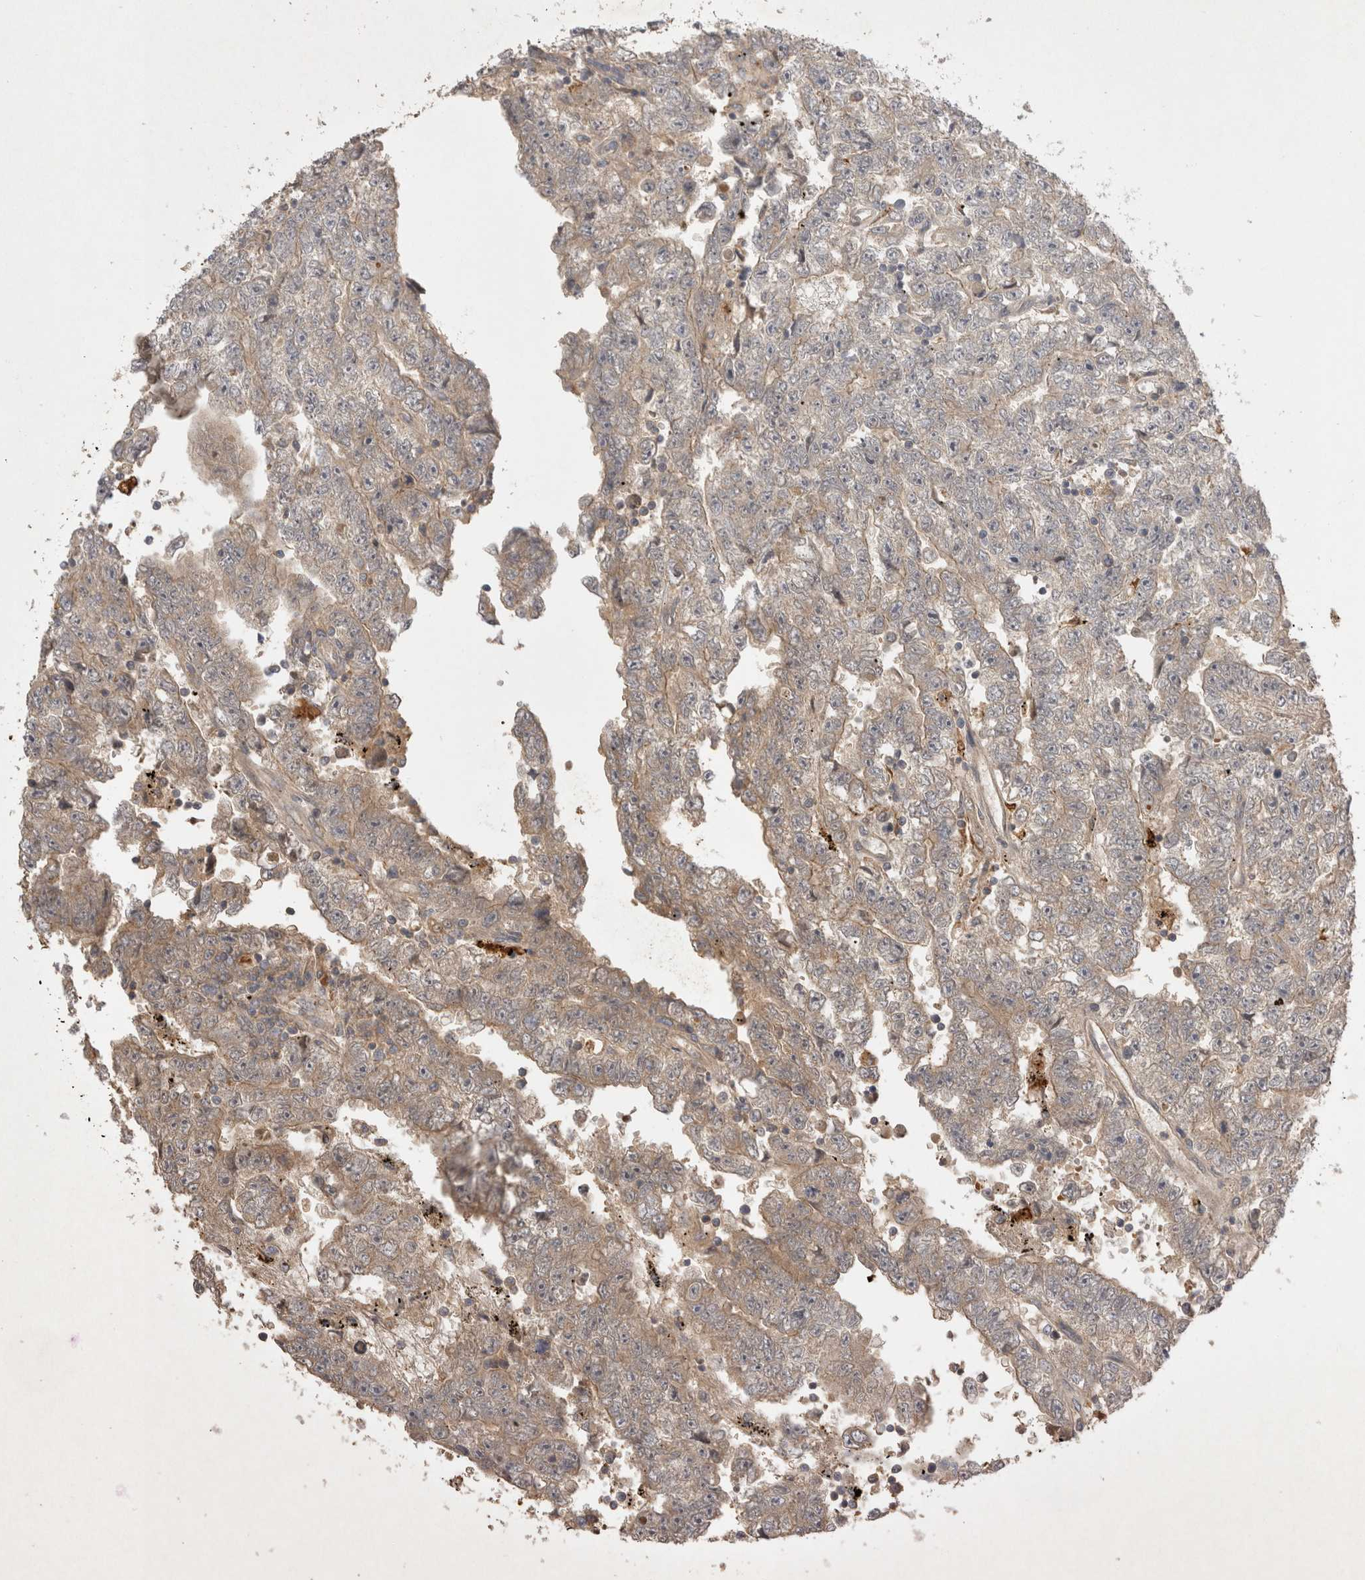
{"staining": {"intensity": "weak", "quantity": "<25%", "location": "cytoplasmic/membranous"}, "tissue": "testis cancer", "cell_type": "Tumor cells", "image_type": "cancer", "snomed": [{"axis": "morphology", "description": "Carcinoma, Embryonal, NOS"}, {"axis": "topography", "description": "Testis"}], "caption": "Image shows no protein positivity in tumor cells of testis cancer (embryonal carcinoma) tissue.", "gene": "PPP1R42", "patient": {"sex": "male", "age": 25}}